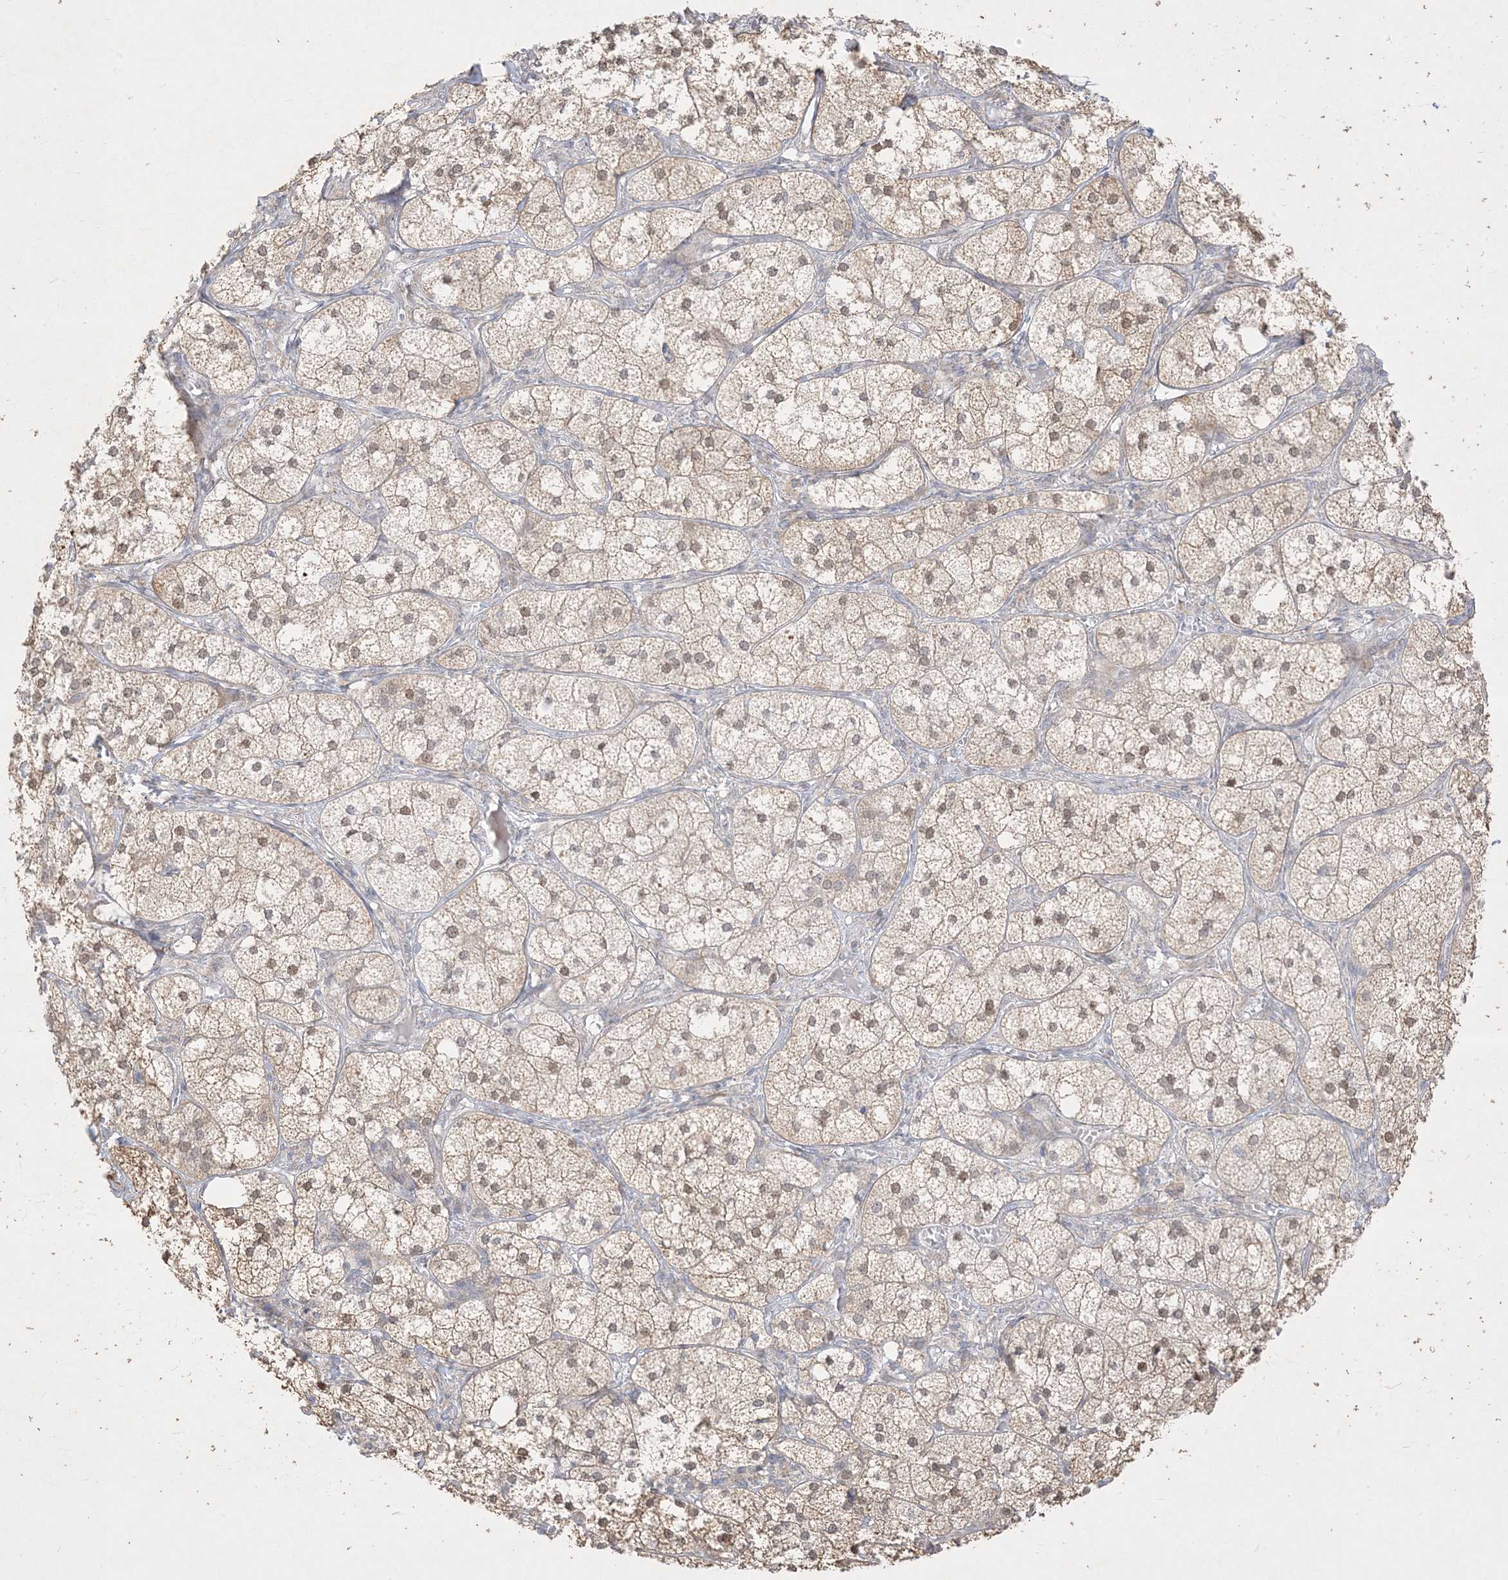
{"staining": {"intensity": "moderate", "quantity": ">75%", "location": "cytoplasmic/membranous,nuclear"}, "tissue": "adrenal gland", "cell_type": "Glandular cells", "image_type": "normal", "snomed": [{"axis": "morphology", "description": "Normal tissue, NOS"}, {"axis": "topography", "description": "Adrenal gland"}], "caption": "A histopathology image of human adrenal gland stained for a protein shows moderate cytoplasmic/membranous,nuclear brown staining in glandular cells. (IHC, brightfield microscopy, high magnification).", "gene": "BHLHE40", "patient": {"sex": "female", "age": 61}}